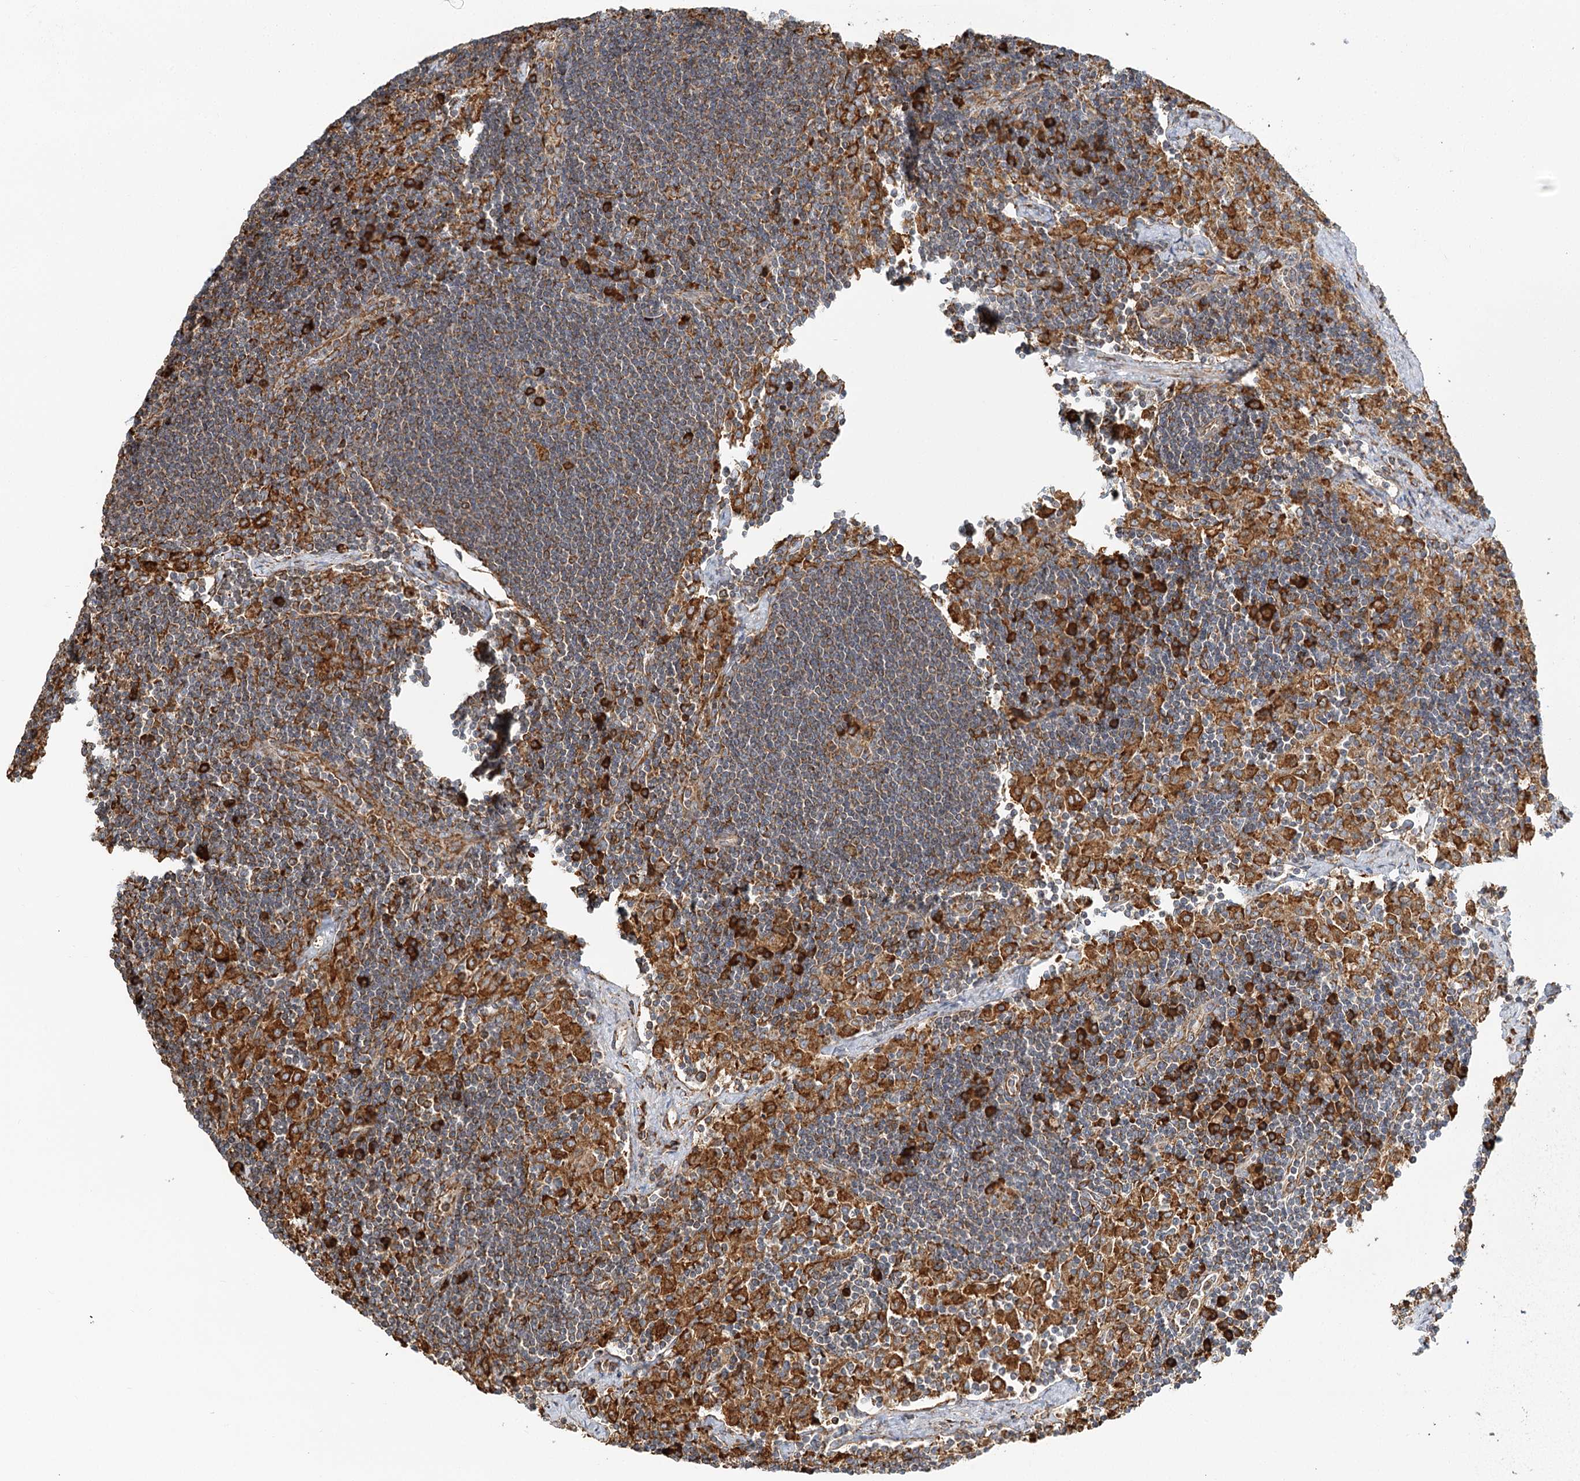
{"staining": {"intensity": "moderate", "quantity": "25%-75%", "location": "cytoplasmic/membranous"}, "tissue": "lymph node", "cell_type": "Germinal center cells", "image_type": "normal", "snomed": [{"axis": "morphology", "description": "Normal tissue, NOS"}, {"axis": "topography", "description": "Lymph node"}], "caption": "Immunohistochemistry (IHC) of unremarkable human lymph node demonstrates medium levels of moderate cytoplasmic/membranous expression in about 25%-75% of germinal center cells. (DAB (3,3'-diaminobenzidine) IHC with brightfield microscopy, high magnification).", "gene": "TAS1R1", "patient": {"sex": "male", "age": 24}}